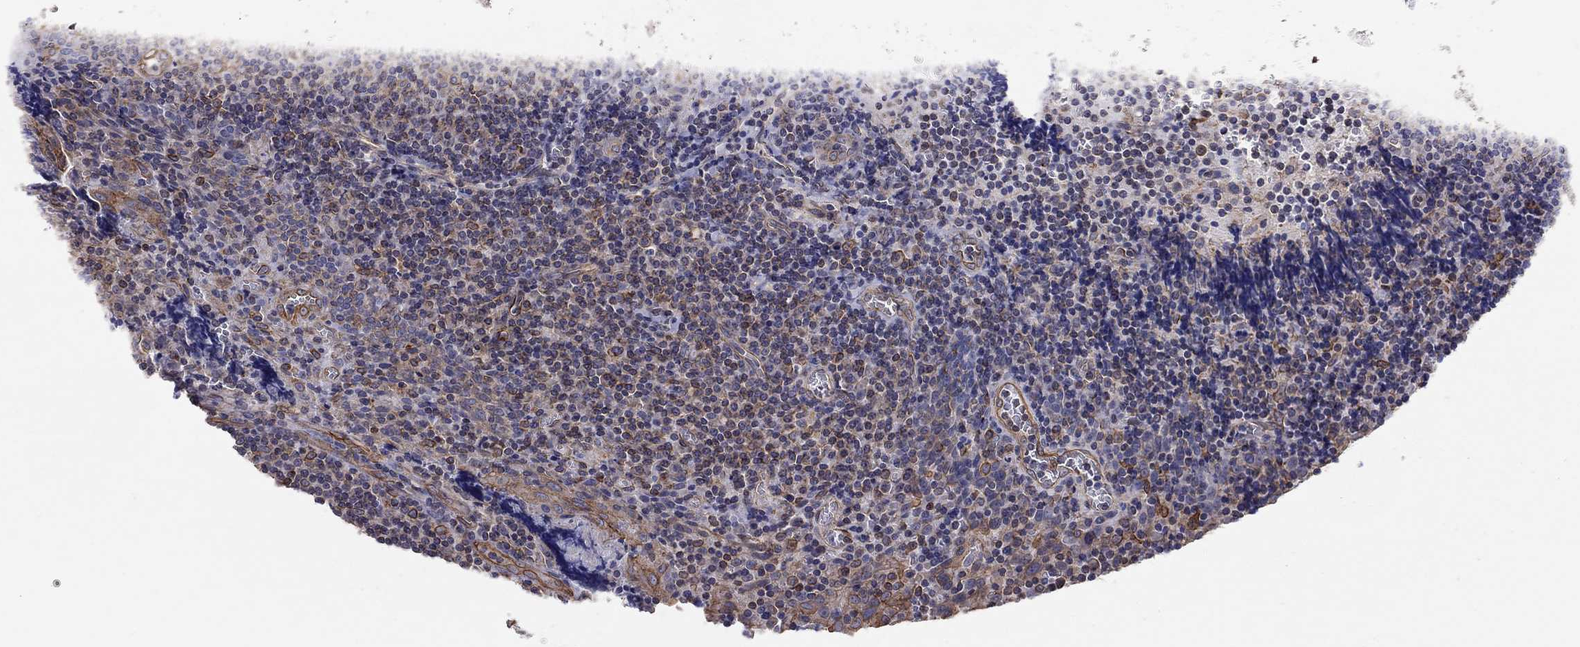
{"staining": {"intensity": "strong", "quantity": "<25%", "location": "cytoplasmic/membranous"}, "tissue": "tonsil", "cell_type": "Germinal center cells", "image_type": "normal", "snomed": [{"axis": "morphology", "description": "Normal tissue, NOS"}, {"axis": "morphology", "description": "Inflammation, NOS"}, {"axis": "topography", "description": "Tonsil"}], "caption": "An IHC photomicrograph of unremarkable tissue is shown. Protein staining in brown shows strong cytoplasmic/membranous positivity in tonsil within germinal center cells. (Stains: DAB (3,3'-diaminobenzidine) in brown, nuclei in blue, Microscopy: brightfield microscopy at high magnification).", "gene": "BICDL2", "patient": {"sex": "female", "age": 31}}